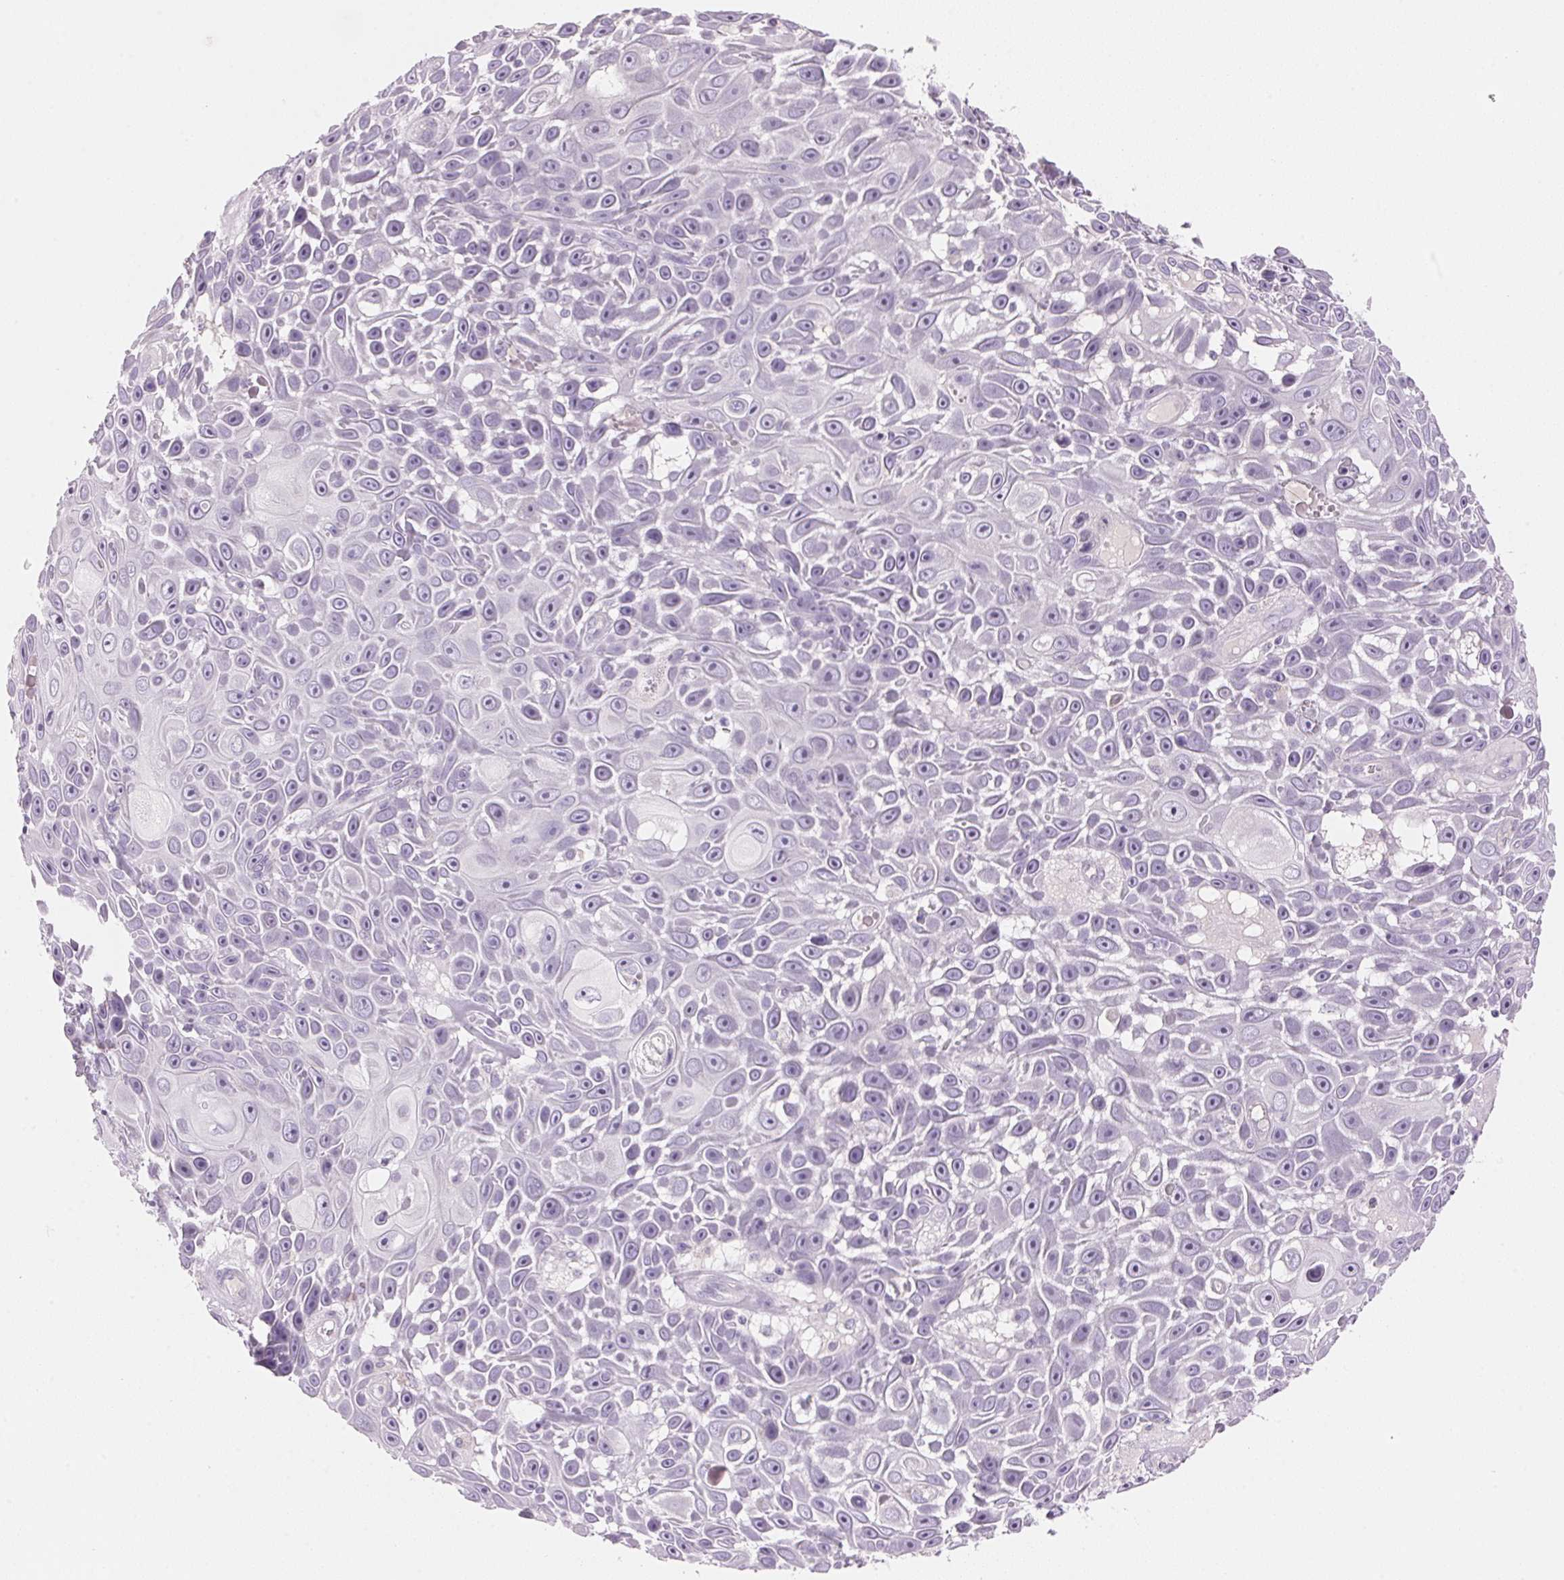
{"staining": {"intensity": "negative", "quantity": "none", "location": "none"}, "tissue": "skin cancer", "cell_type": "Tumor cells", "image_type": "cancer", "snomed": [{"axis": "morphology", "description": "Squamous cell carcinoma, NOS"}, {"axis": "topography", "description": "Skin"}], "caption": "Tumor cells are negative for protein expression in human skin cancer (squamous cell carcinoma).", "gene": "CYP11B1", "patient": {"sex": "male", "age": 82}}